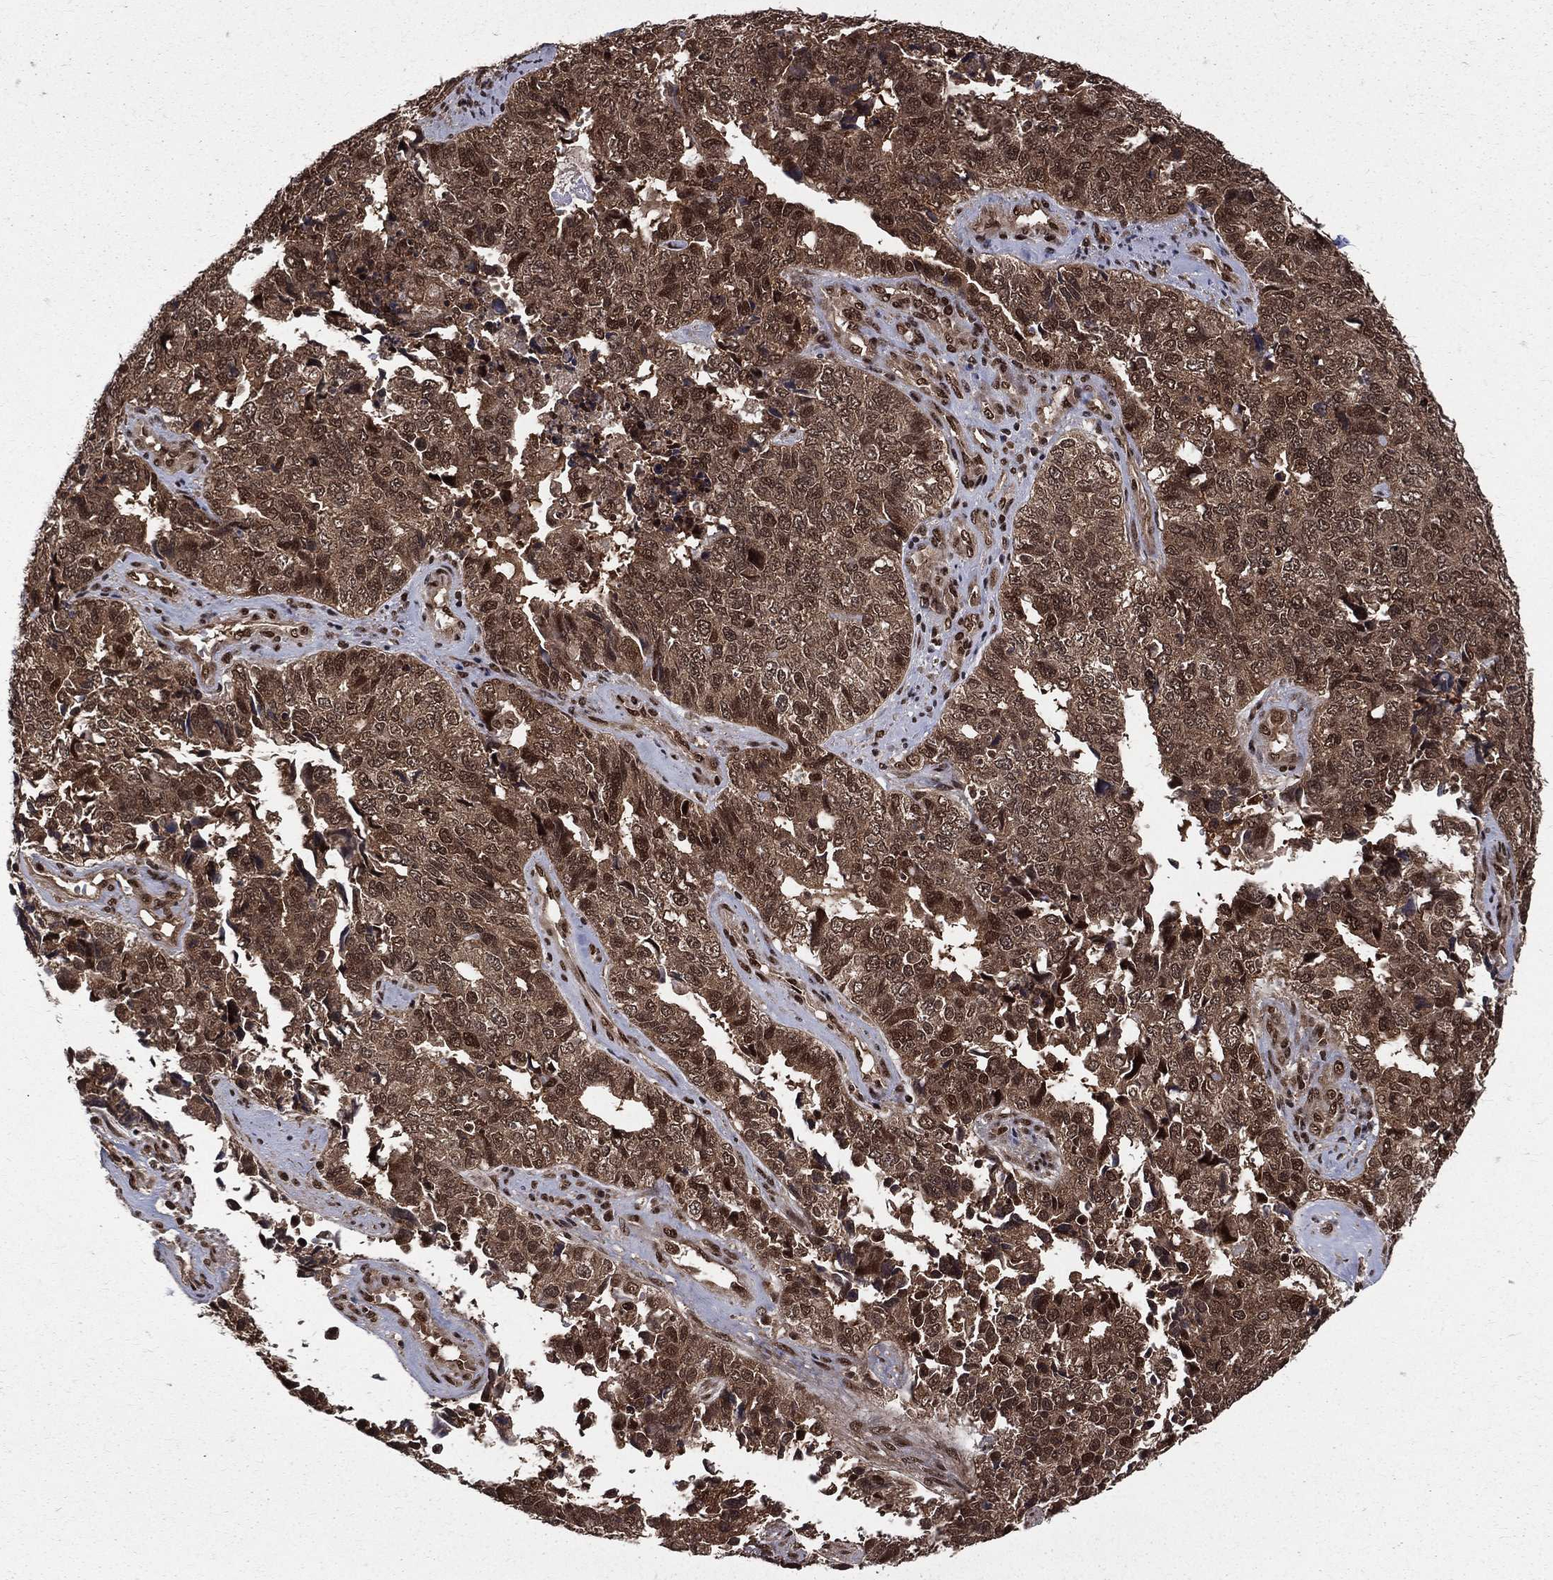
{"staining": {"intensity": "moderate", "quantity": ">75%", "location": "cytoplasmic/membranous,nuclear"}, "tissue": "cervical cancer", "cell_type": "Tumor cells", "image_type": "cancer", "snomed": [{"axis": "morphology", "description": "Squamous cell carcinoma, NOS"}, {"axis": "topography", "description": "Cervix"}], "caption": "Moderate cytoplasmic/membranous and nuclear protein staining is identified in approximately >75% of tumor cells in squamous cell carcinoma (cervical).", "gene": "COPS4", "patient": {"sex": "female", "age": 63}}